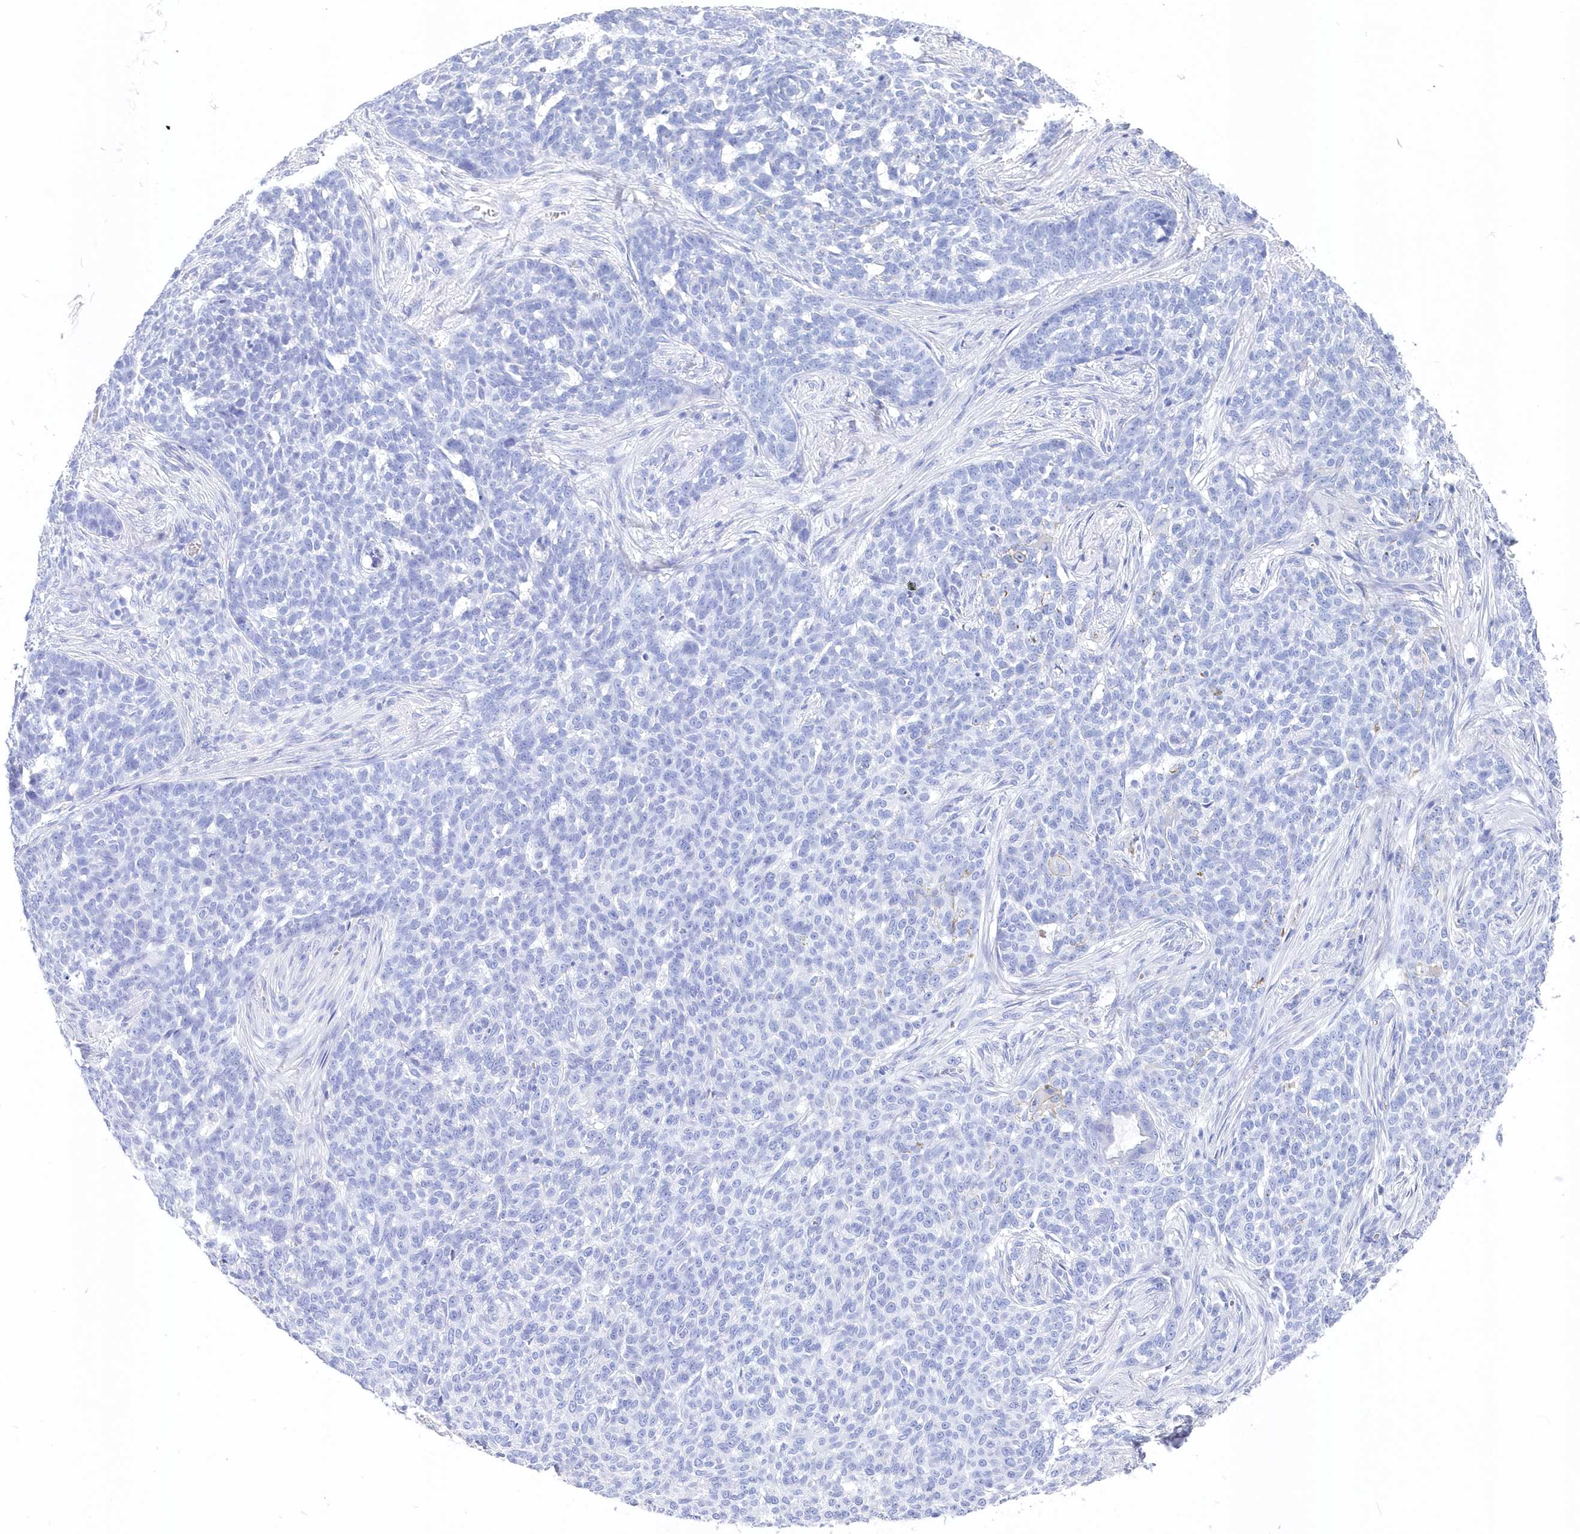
{"staining": {"intensity": "negative", "quantity": "none", "location": "none"}, "tissue": "skin cancer", "cell_type": "Tumor cells", "image_type": "cancer", "snomed": [{"axis": "morphology", "description": "Basal cell carcinoma"}, {"axis": "topography", "description": "Skin"}], "caption": "High magnification brightfield microscopy of skin cancer stained with DAB (3,3'-diaminobenzidine) (brown) and counterstained with hematoxylin (blue): tumor cells show no significant expression.", "gene": "CSNK1G2", "patient": {"sex": "male", "age": 85}}